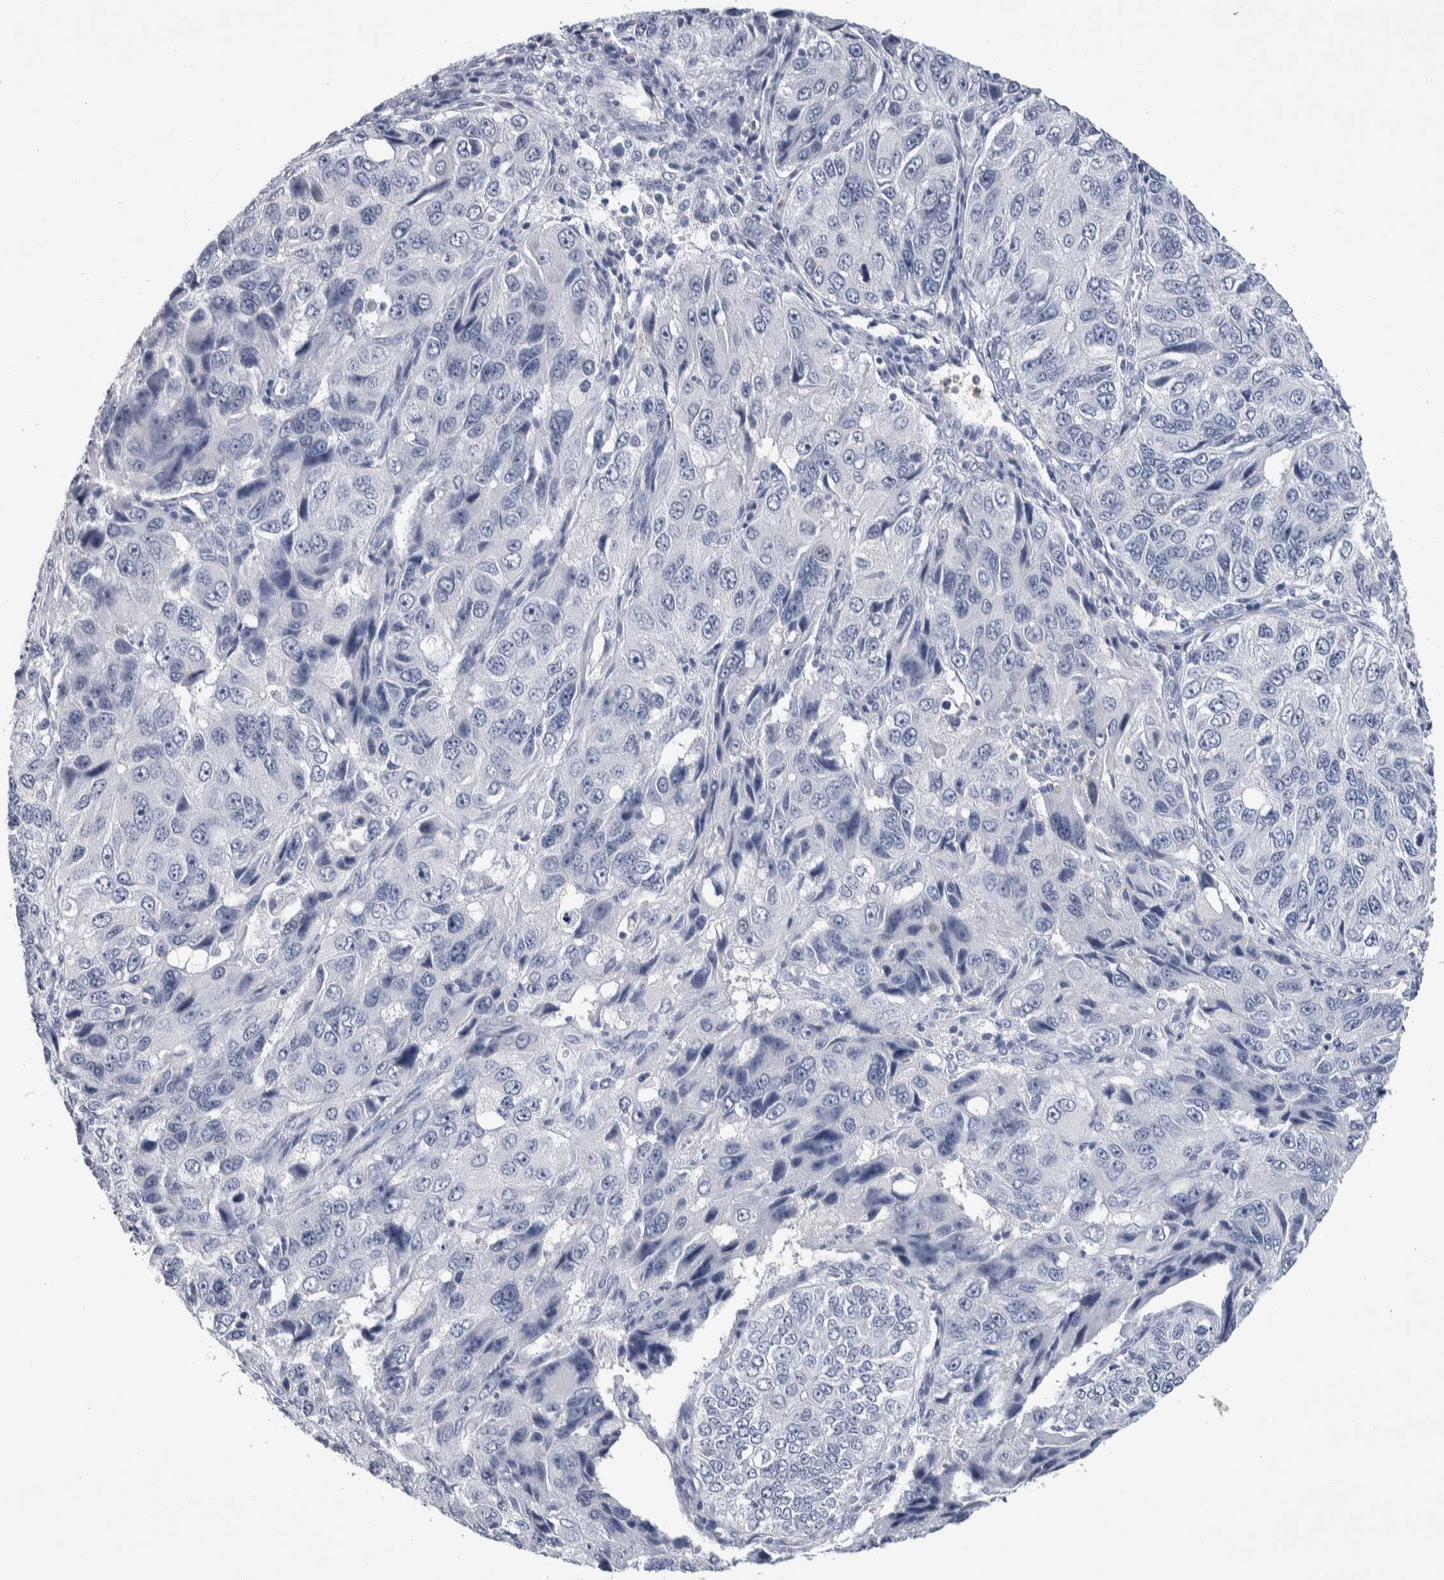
{"staining": {"intensity": "negative", "quantity": "none", "location": "none"}, "tissue": "ovarian cancer", "cell_type": "Tumor cells", "image_type": "cancer", "snomed": [{"axis": "morphology", "description": "Carcinoma, endometroid"}, {"axis": "topography", "description": "Ovary"}], "caption": "Immunohistochemistry photomicrograph of endometroid carcinoma (ovarian) stained for a protein (brown), which reveals no positivity in tumor cells.", "gene": "LURAP1L", "patient": {"sex": "female", "age": 51}}